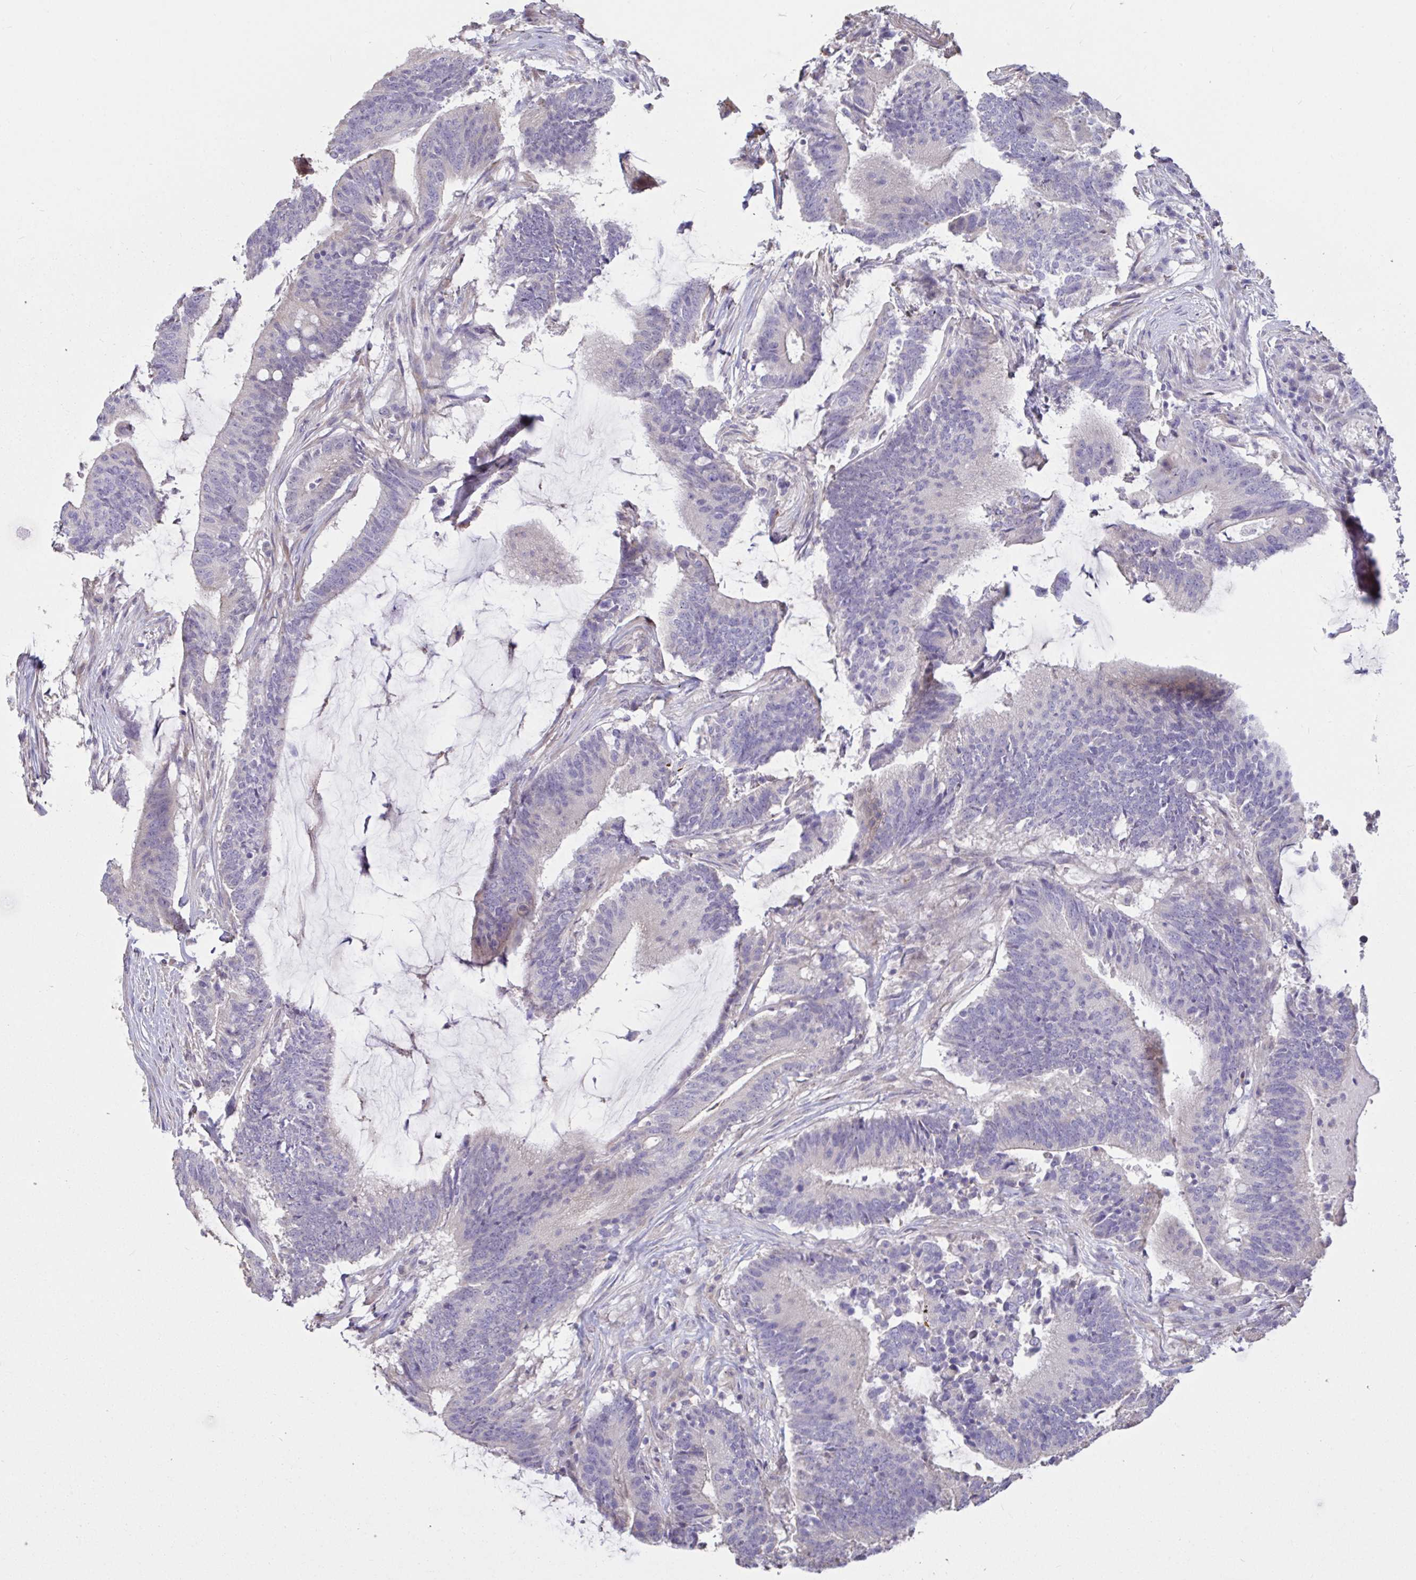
{"staining": {"intensity": "negative", "quantity": "none", "location": "none"}, "tissue": "colorectal cancer", "cell_type": "Tumor cells", "image_type": "cancer", "snomed": [{"axis": "morphology", "description": "Adenocarcinoma, NOS"}, {"axis": "topography", "description": "Colon"}], "caption": "Tumor cells are negative for protein expression in human colorectal cancer (adenocarcinoma).", "gene": "DDX39A", "patient": {"sex": "female", "age": 43}}